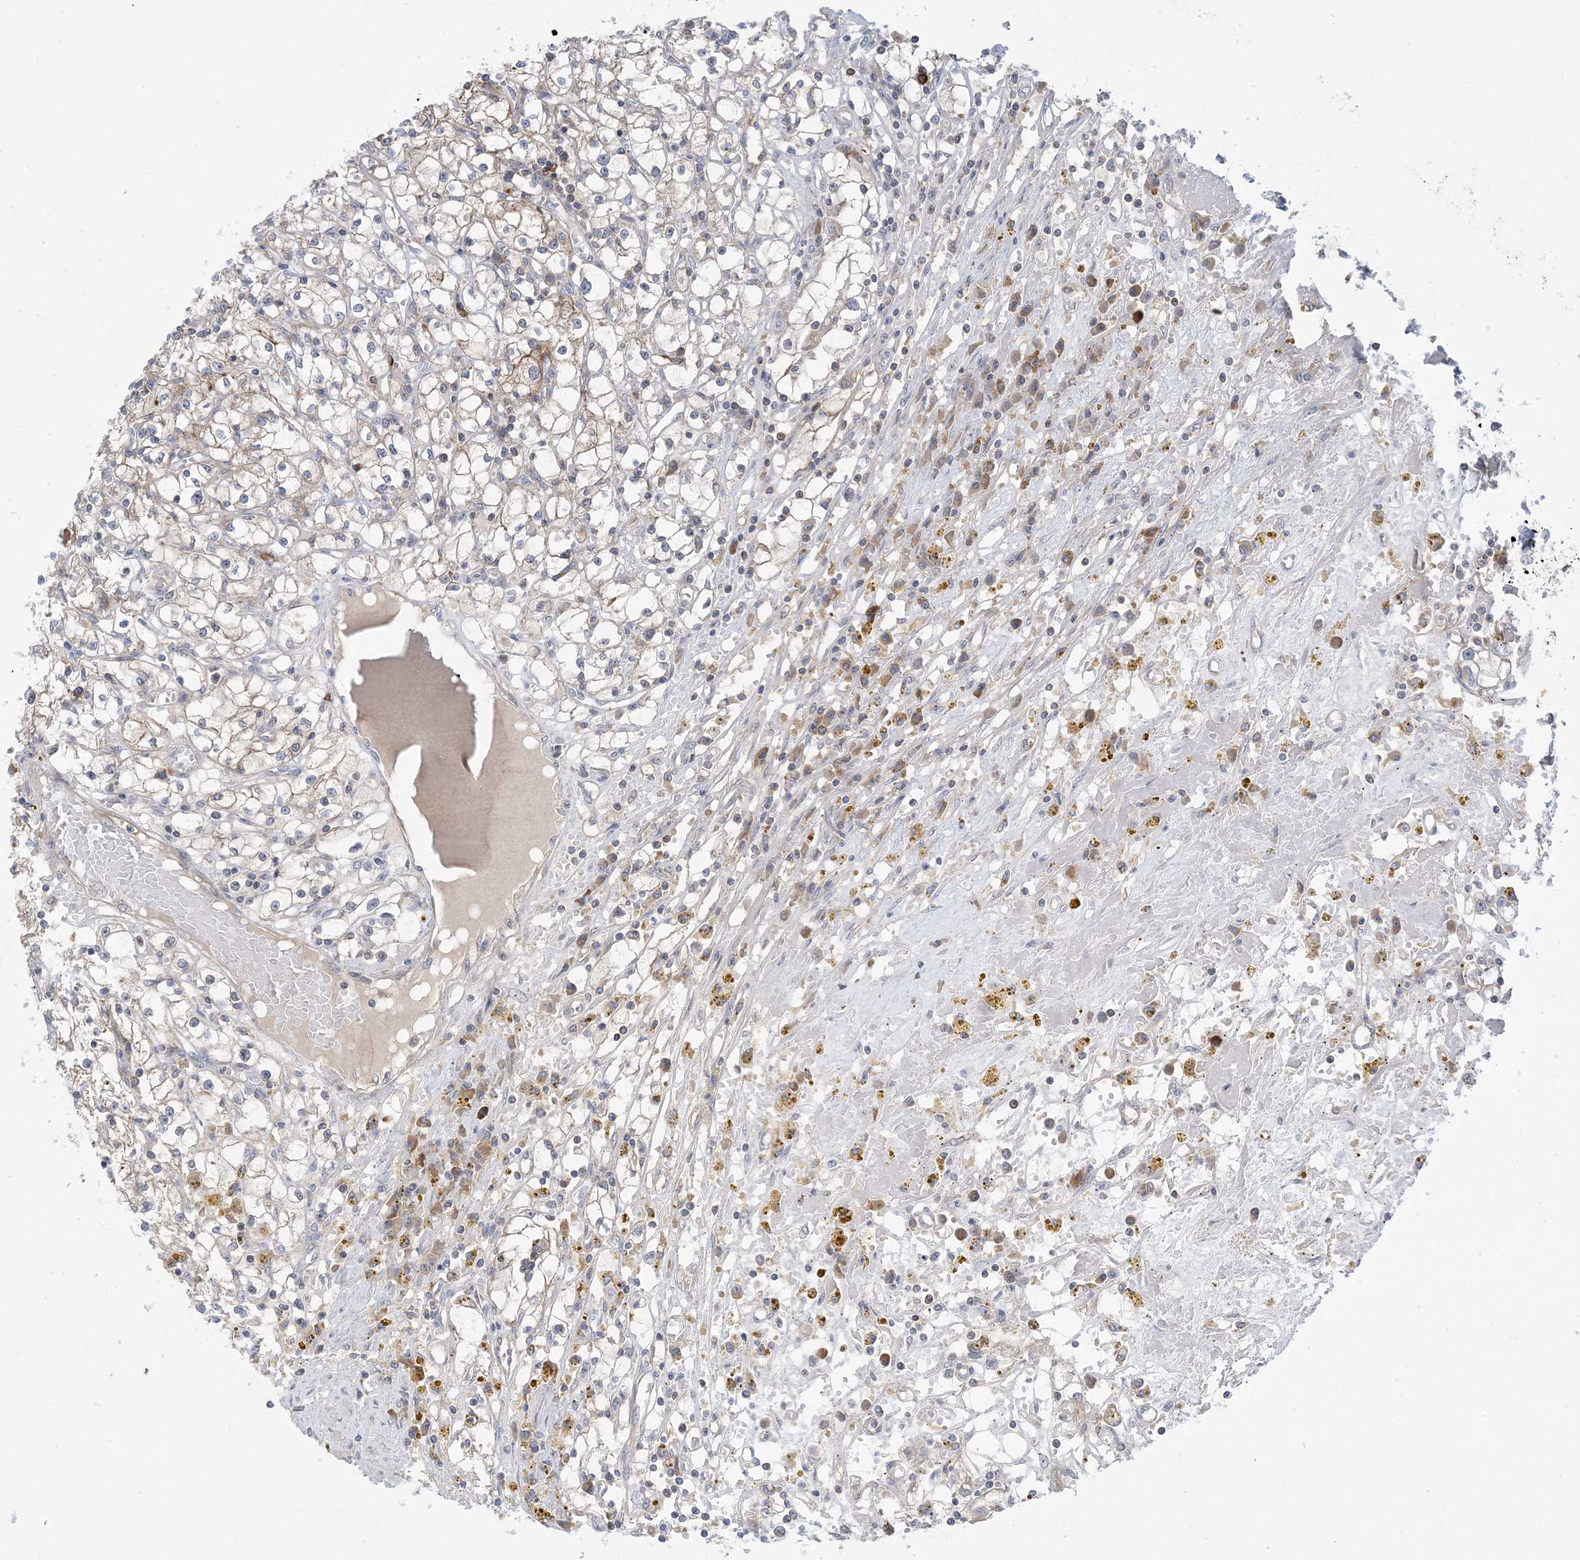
{"staining": {"intensity": "negative", "quantity": "none", "location": "none"}, "tissue": "renal cancer", "cell_type": "Tumor cells", "image_type": "cancer", "snomed": [{"axis": "morphology", "description": "Adenocarcinoma, NOS"}, {"axis": "topography", "description": "Kidney"}], "caption": "Tumor cells show no significant staining in renal cancer. (DAB immunohistochemistry (IHC), high magnification).", "gene": "AOC1", "patient": {"sex": "male", "age": 56}}